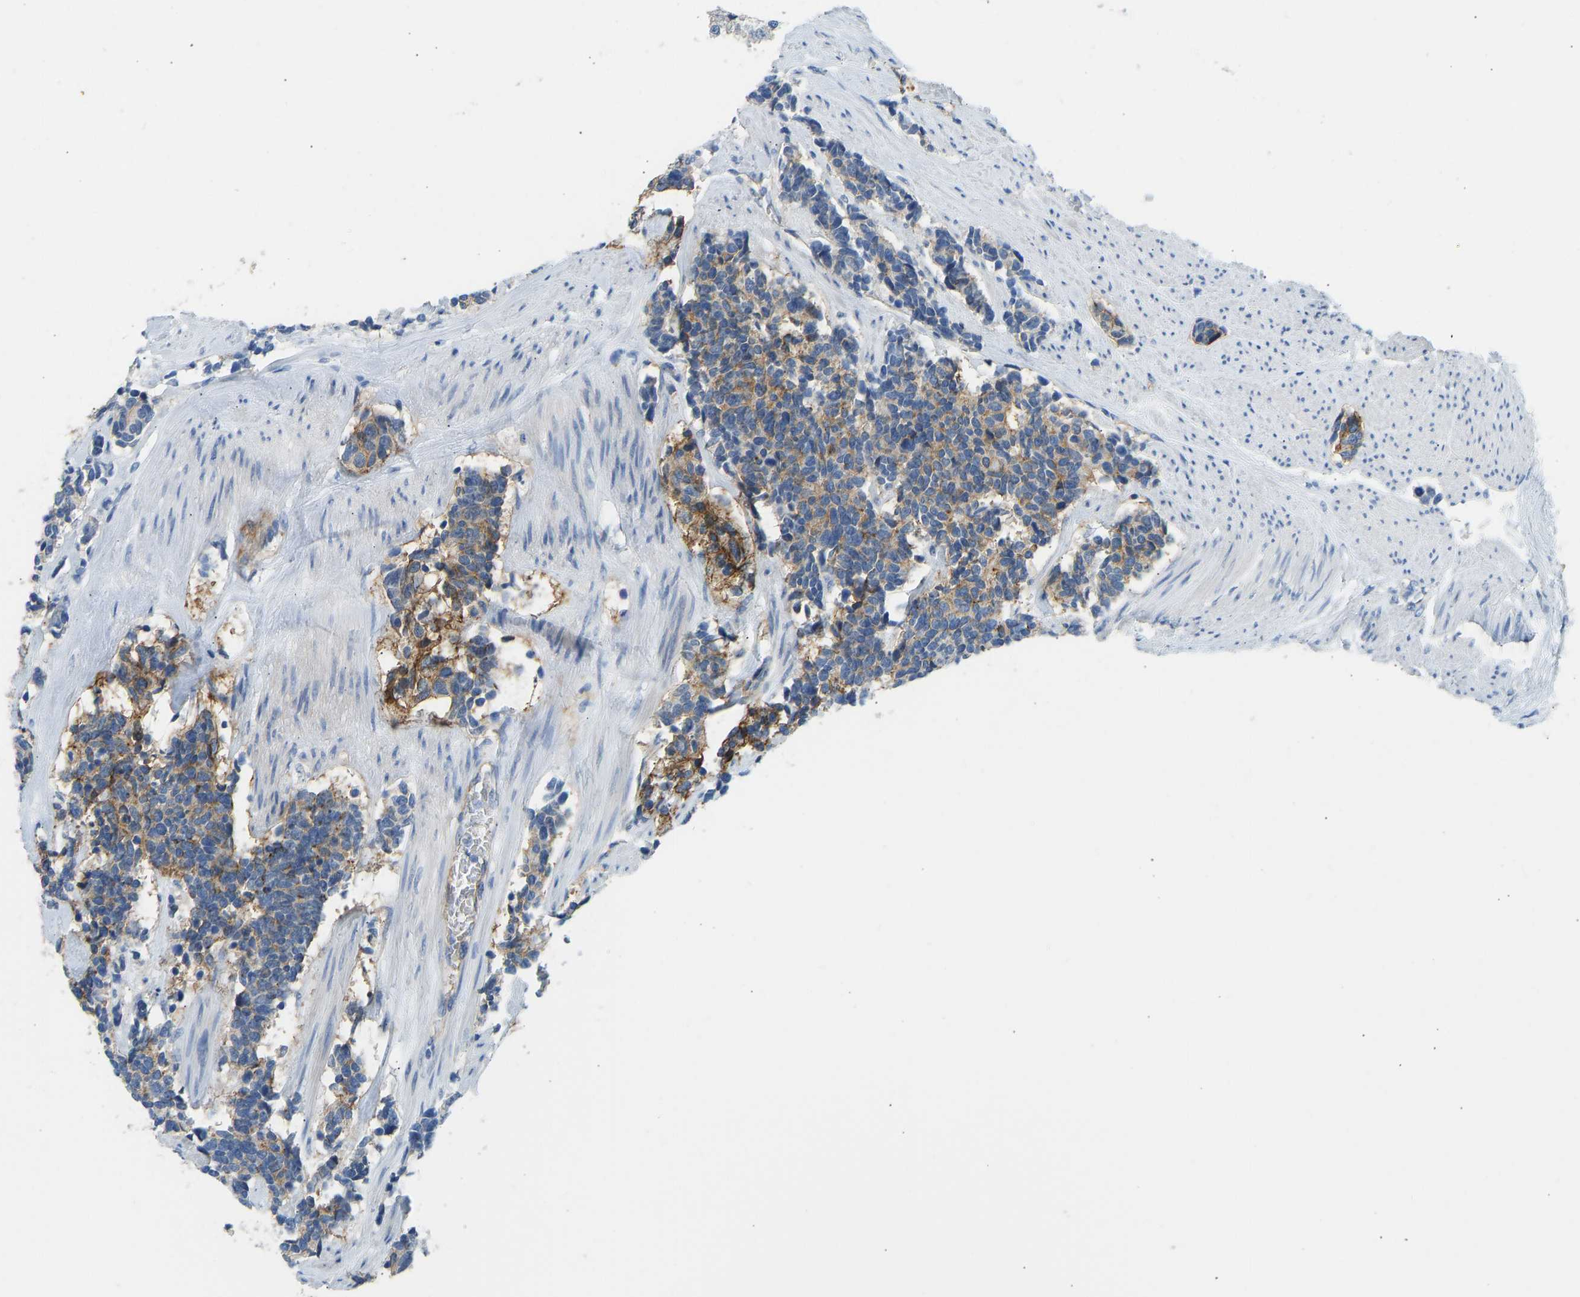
{"staining": {"intensity": "moderate", "quantity": "25%-75%", "location": "cytoplasmic/membranous"}, "tissue": "carcinoid", "cell_type": "Tumor cells", "image_type": "cancer", "snomed": [{"axis": "morphology", "description": "Carcinoma, NOS"}, {"axis": "morphology", "description": "Carcinoid, malignant, NOS"}, {"axis": "topography", "description": "Urinary bladder"}], "caption": "Tumor cells demonstrate moderate cytoplasmic/membranous positivity in approximately 25%-75% of cells in malignant carcinoid.", "gene": "ATP1A1", "patient": {"sex": "male", "age": 57}}